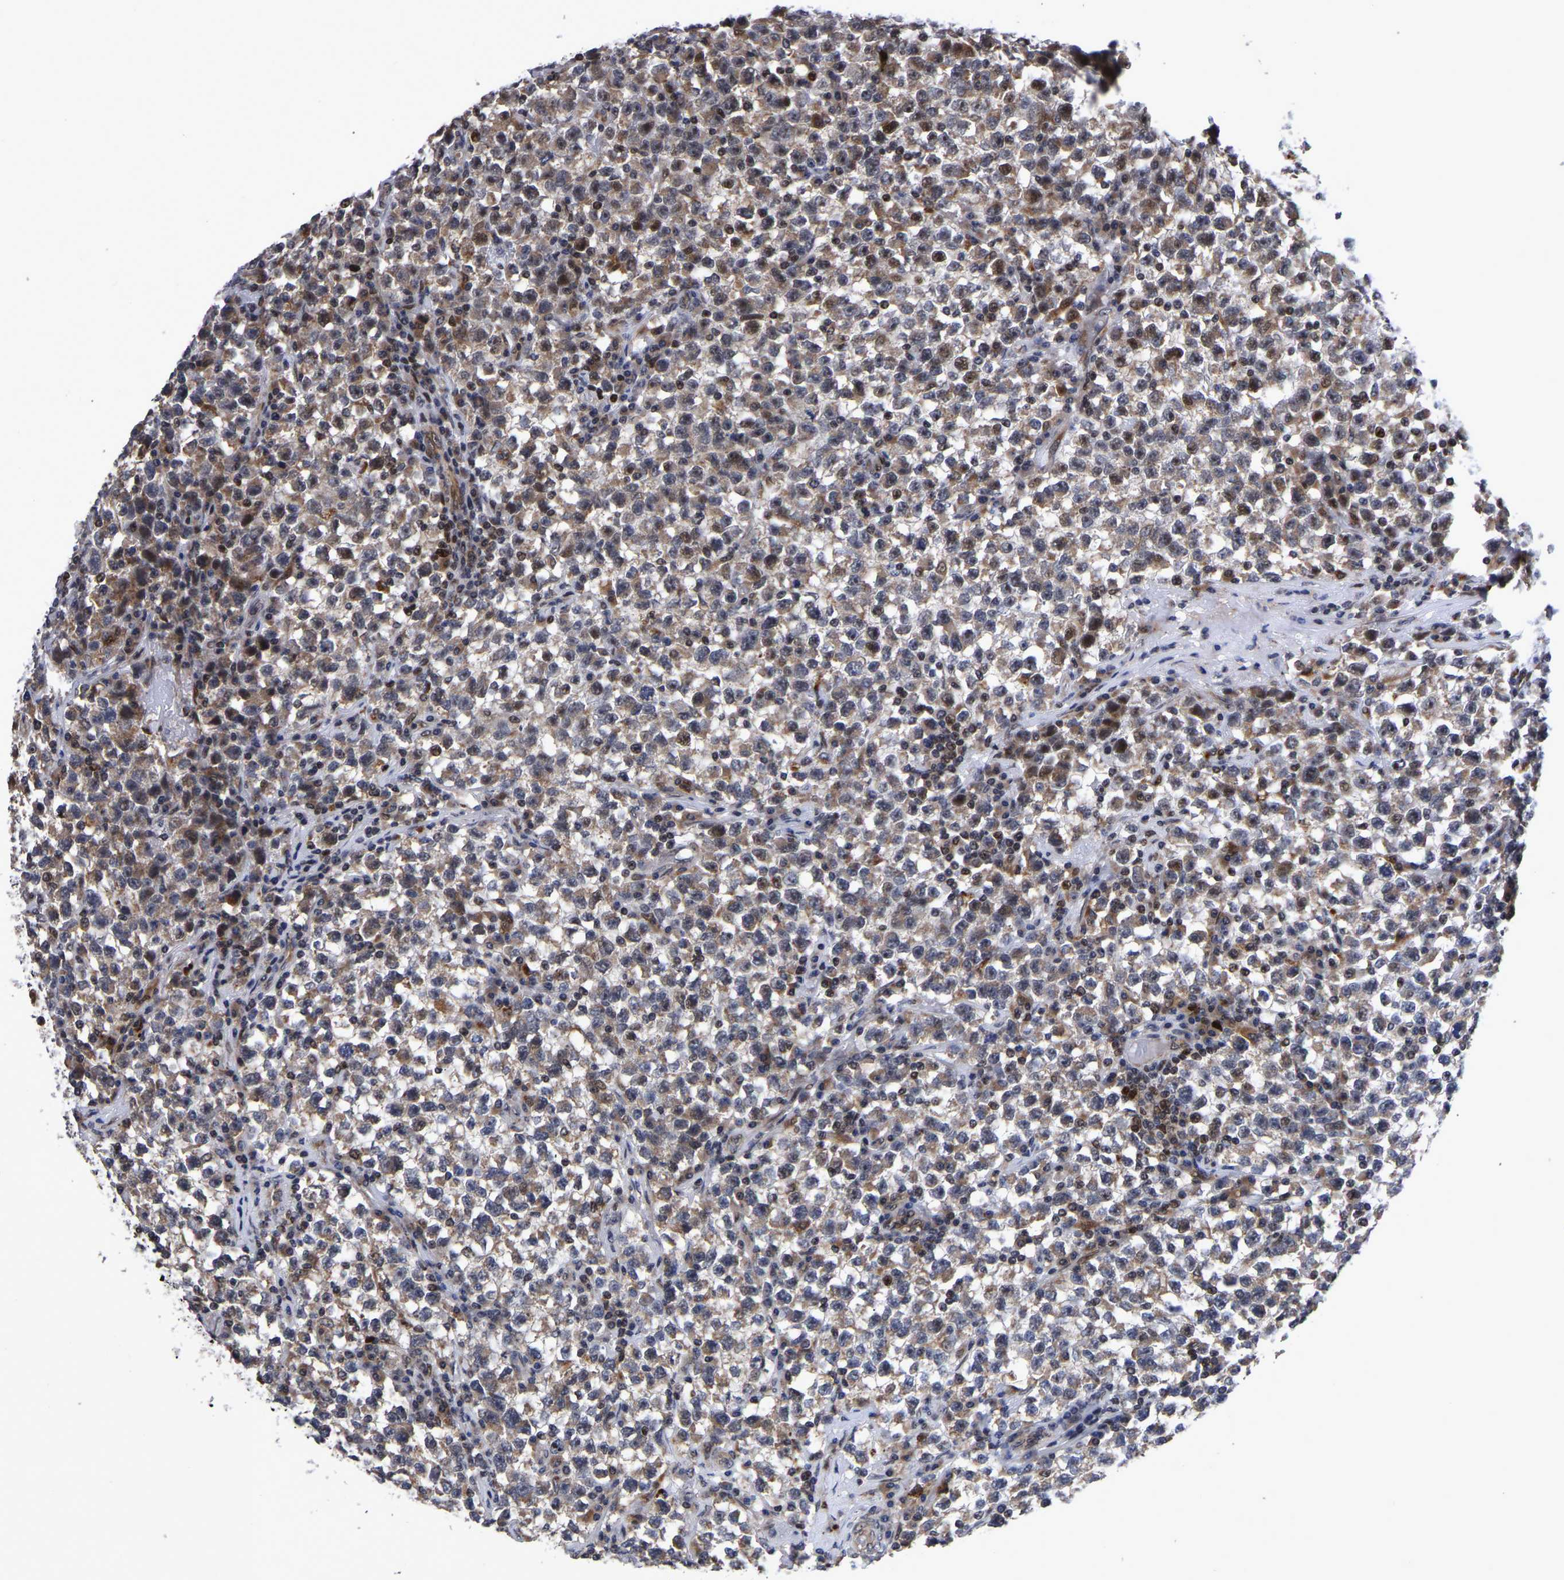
{"staining": {"intensity": "strong", "quantity": ">75%", "location": "cytoplasmic/membranous,nuclear"}, "tissue": "testis cancer", "cell_type": "Tumor cells", "image_type": "cancer", "snomed": [{"axis": "morphology", "description": "Seminoma, NOS"}, {"axis": "topography", "description": "Testis"}], "caption": "IHC micrograph of neoplastic tissue: human testis cancer stained using IHC demonstrates high levels of strong protein expression localized specifically in the cytoplasmic/membranous and nuclear of tumor cells, appearing as a cytoplasmic/membranous and nuclear brown color.", "gene": "JUNB", "patient": {"sex": "male", "age": 22}}